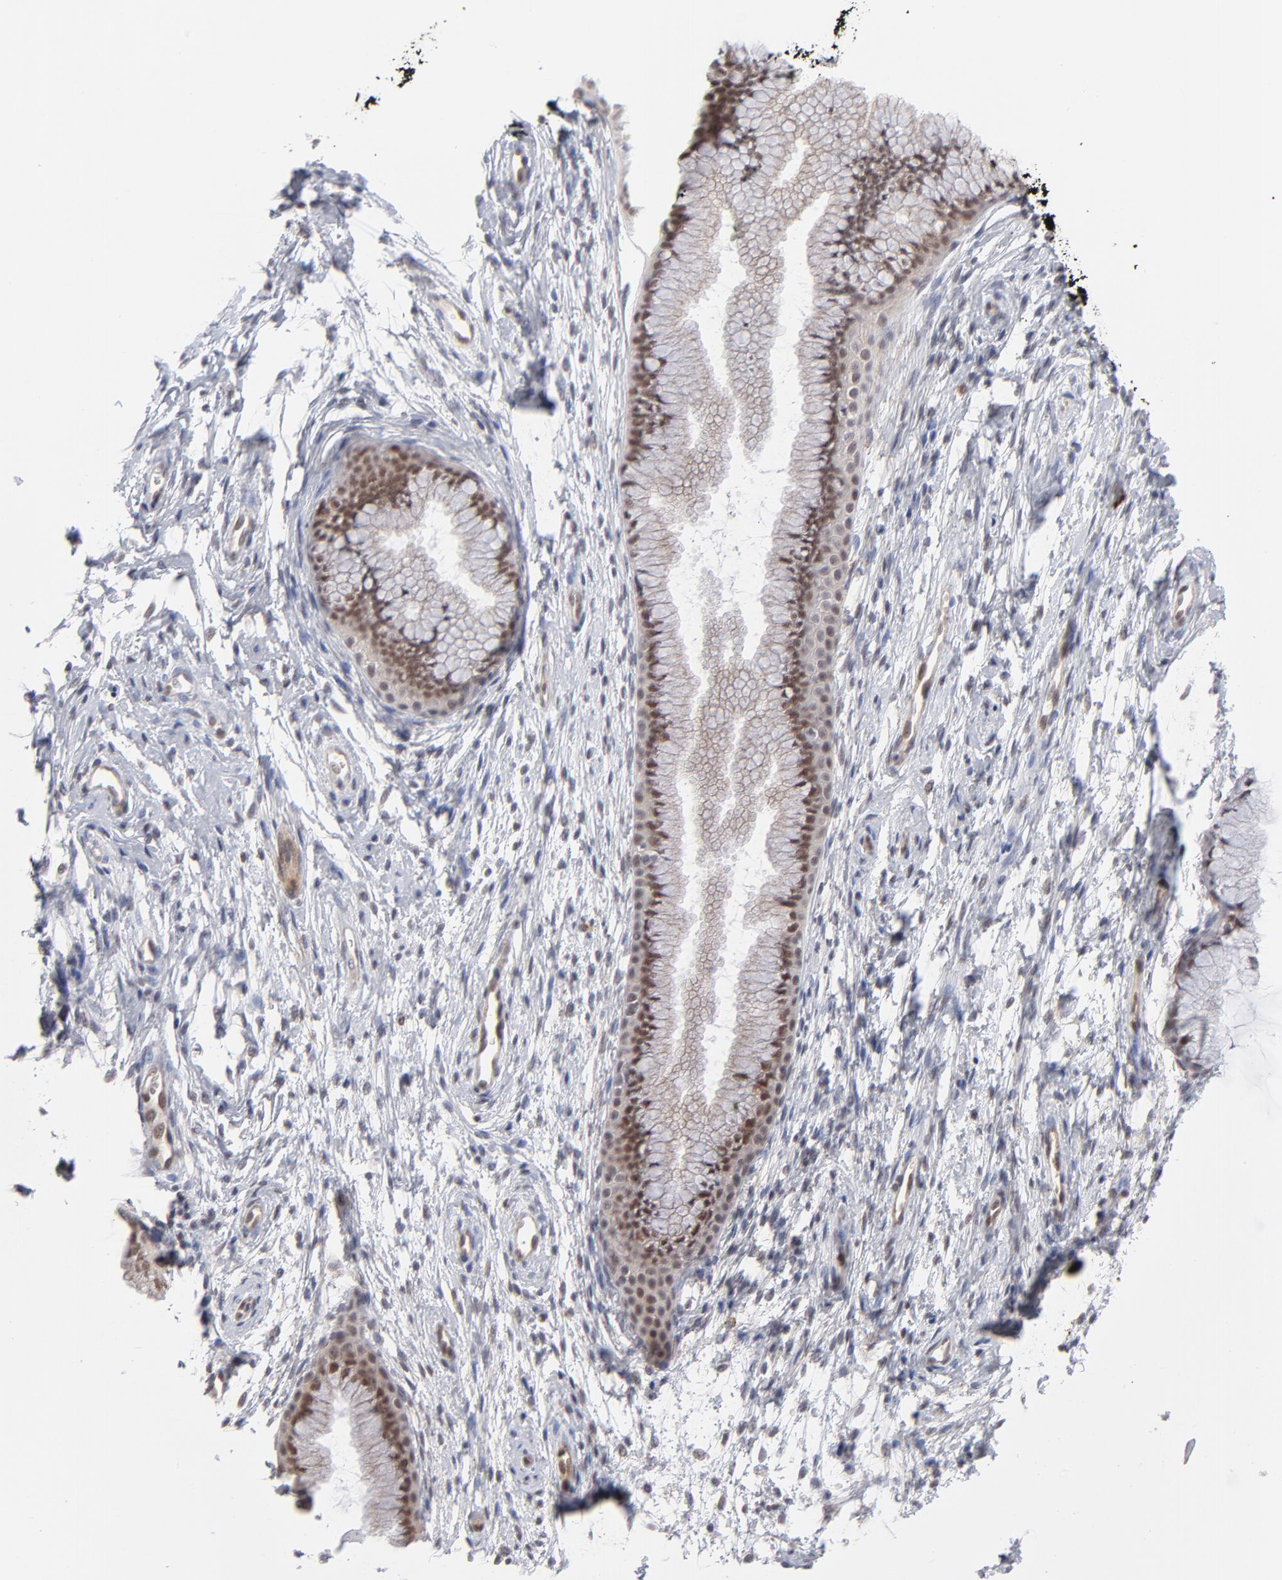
{"staining": {"intensity": "moderate", "quantity": ">75%", "location": "cytoplasmic/membranous,nuclear"}, "tissue": "cervix", "cell_type": "Glandular cells", "image_type": "normal", "snomed": [{"axis": "morphology", "description": "Normal tissue, NOS"}, {"axis": "topography", "description": "Cervix"}], "caption": "This is an image of immunohistochemistry (IHC) staining of benign cervix, which shows moderate expression in the cytoplasmic/membranous,nuclear of glandular cells.", "gene": "NBN", "patient": {"sex": "female", "age": 39}}